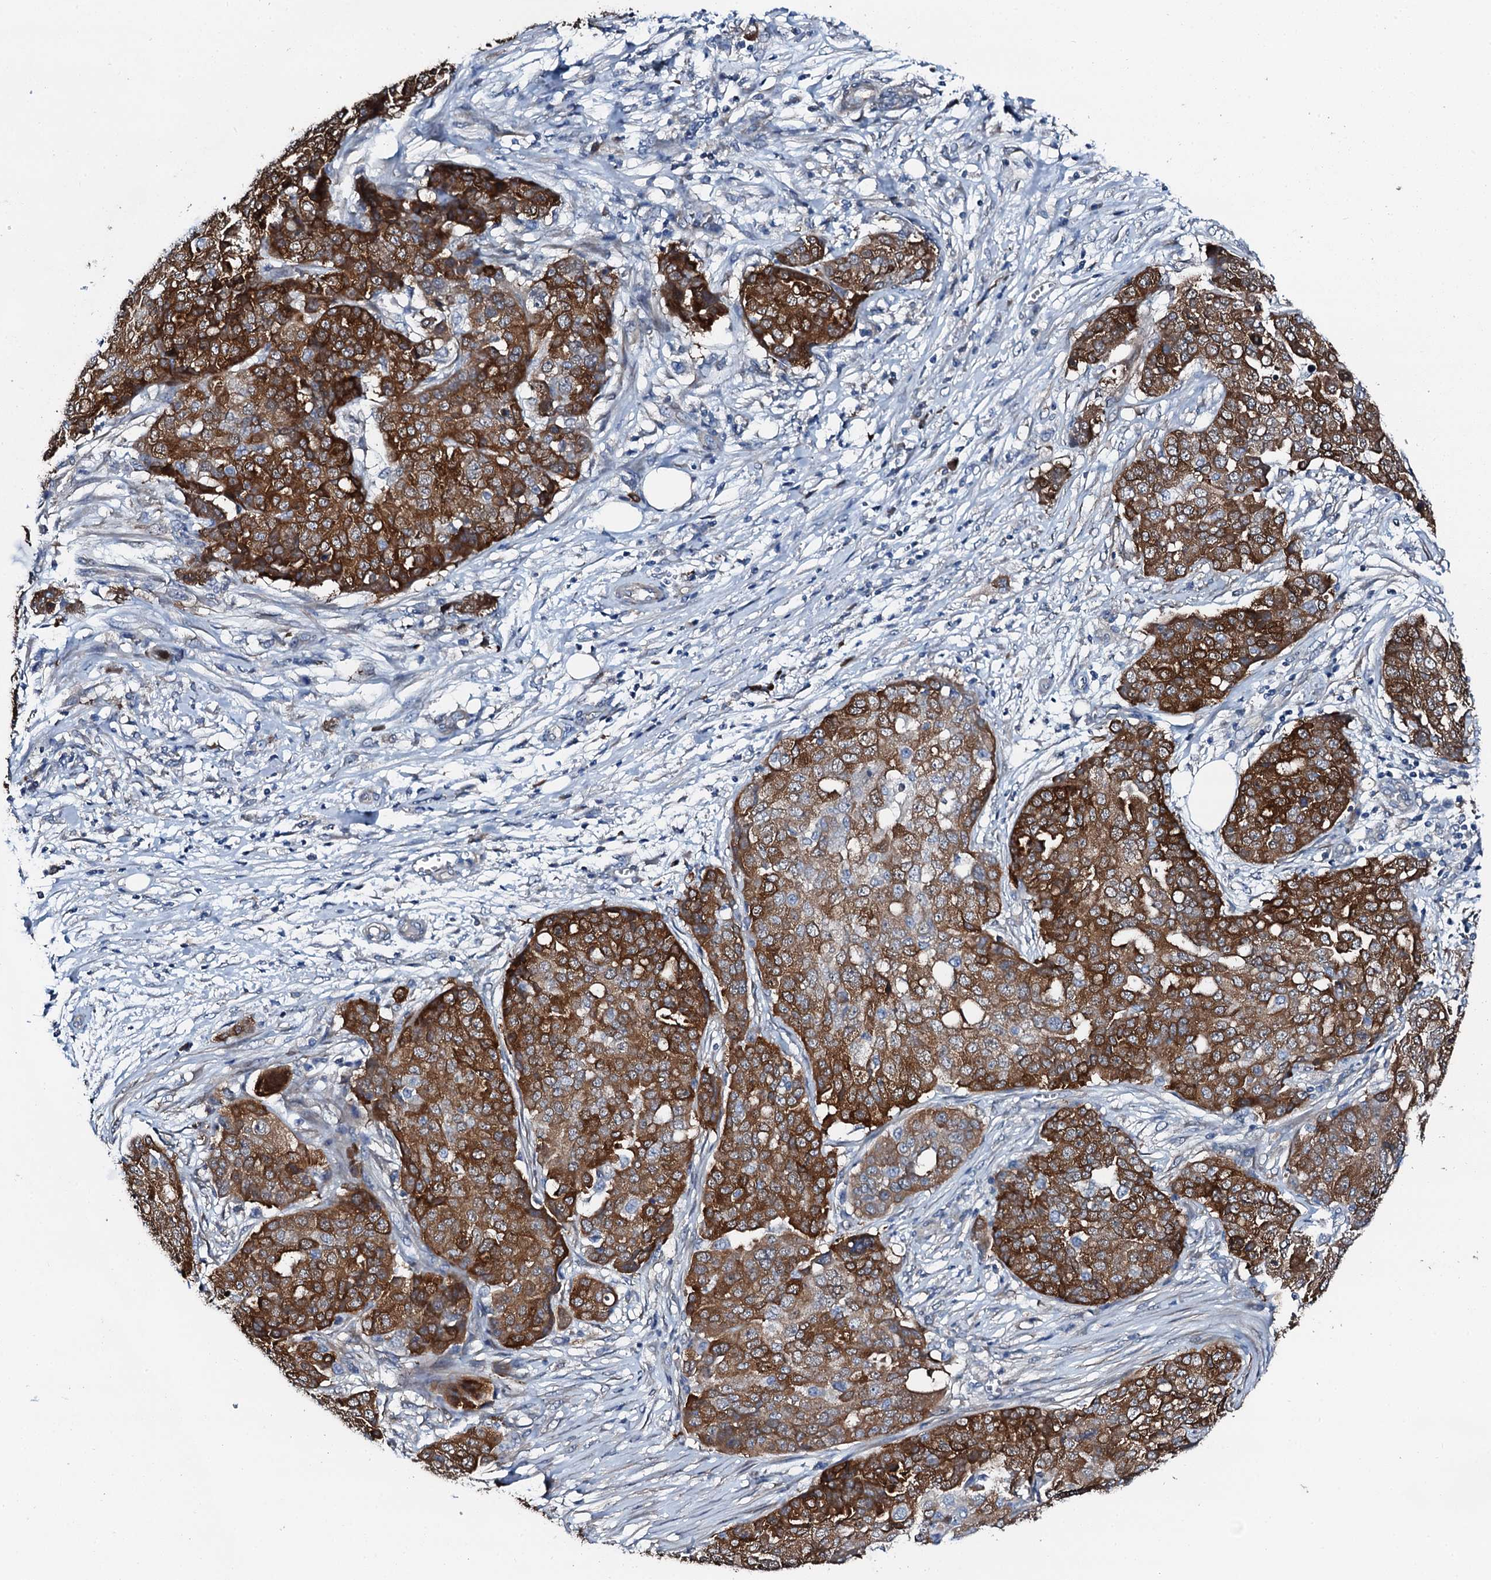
{"staining": {"intensity": "strong", "quantity": ">75%", "location": "cytoplasmic/membranous"}, "tissue": "ovarian cancer", "cell_type": "Tumor cells", "image_type": "cancer", "snomed": [{"axis": "morphology", "description": "Cystadenocarcinoma, serous, NOS"}, {"axis": "topography", "description": "Soft tissue"}, {"axis": "topography", "description": "Ovary"}], "caption": "A histopathology image showing strong cytoplasmic/membranous staining in about >75% of tumor cells in ovarian serous cystadenocarcinoma, as visualized by brown immunohistochemical staining.", "gene": "GFOD2", "patient": {"sex": "female", "age": 57}}